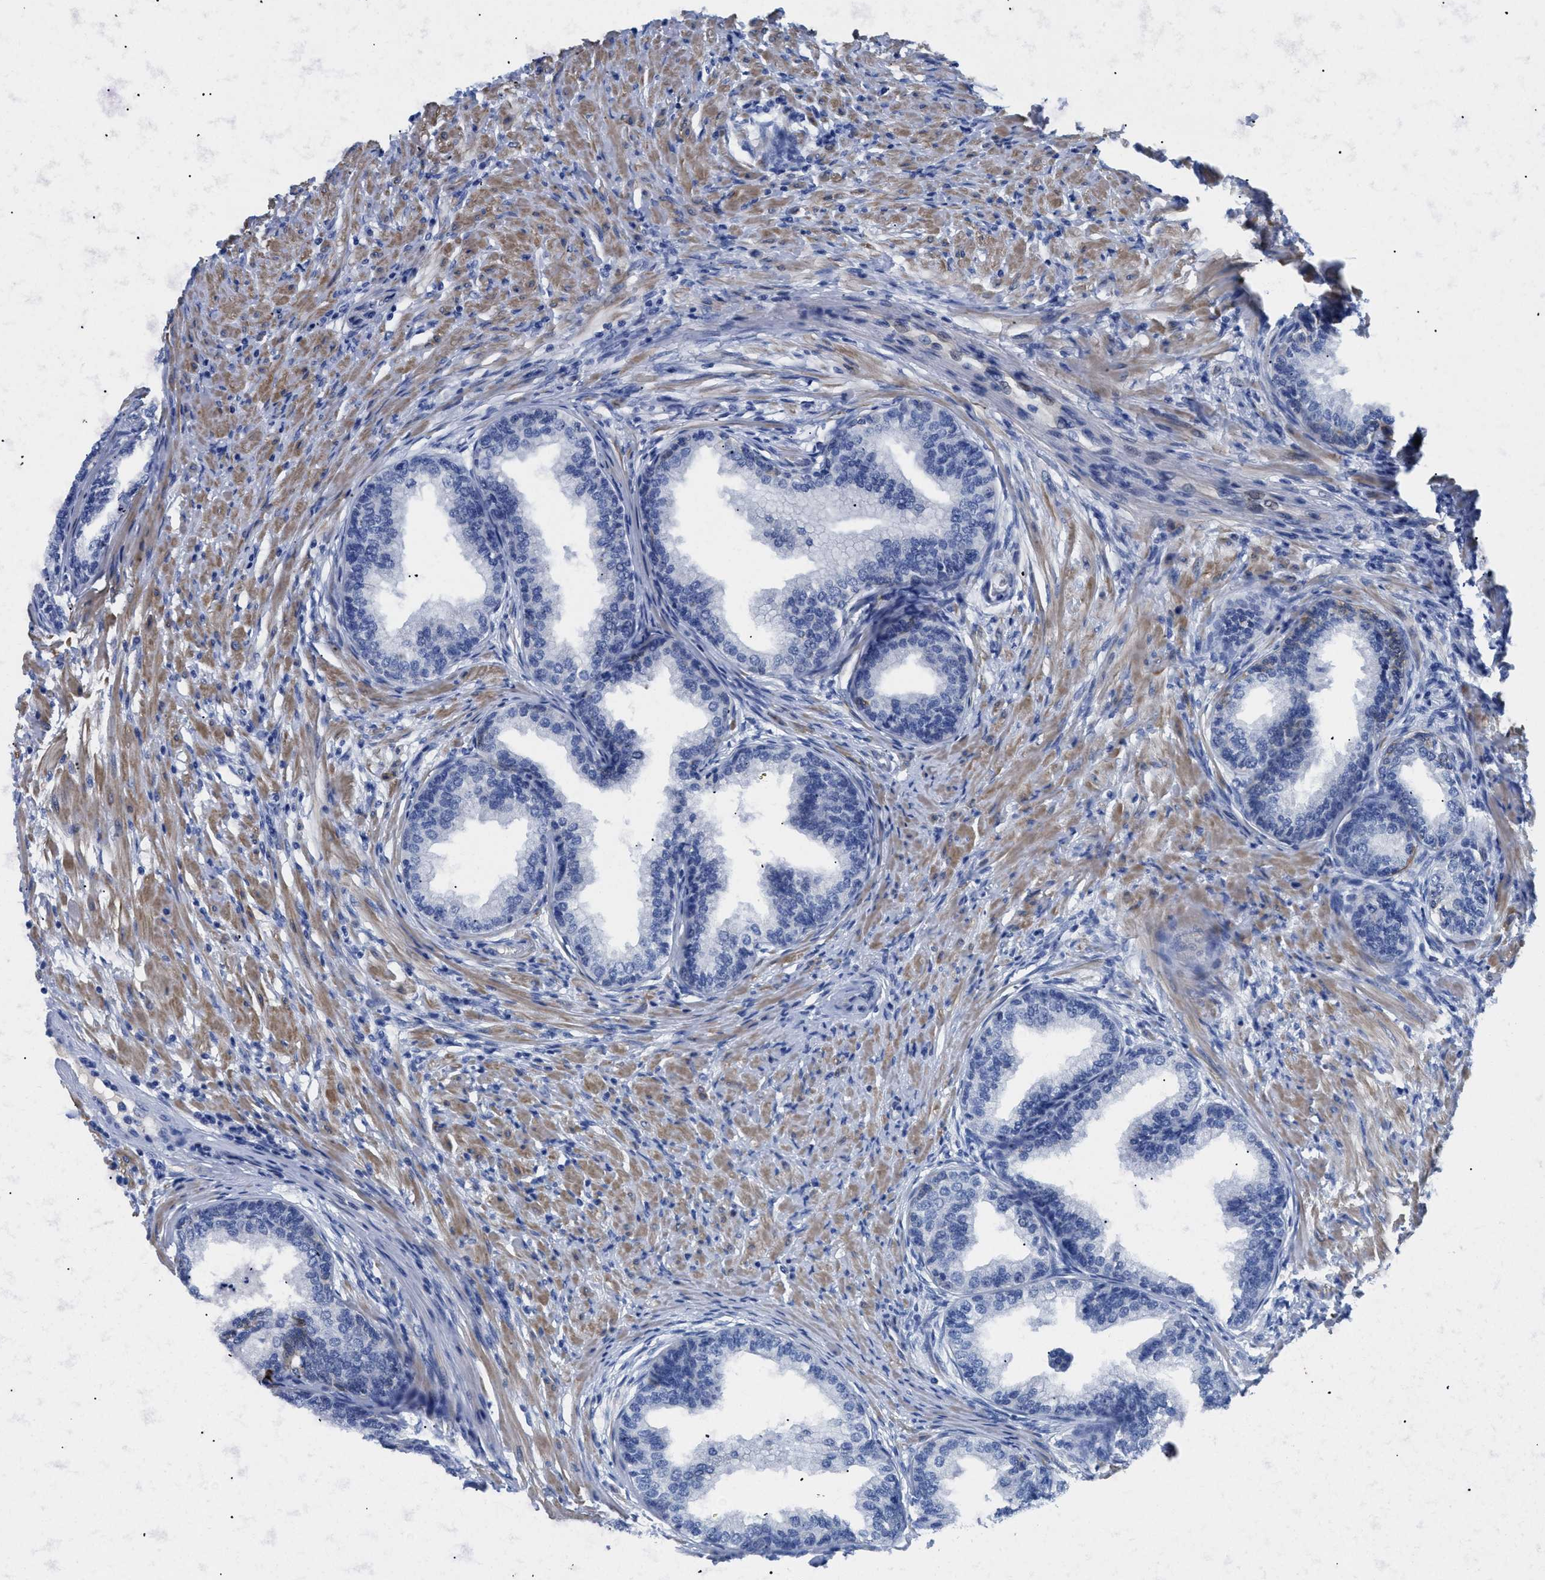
{"staining": {"intensity": "strong", "quantity": "<25%", "location": "cytoplasmic/membranous"}, "tissue": "prostate", "cell_type": "Glandular cells", "image_type": "normal", "snomed": [{"axis": "morphology", "description": "Normal tissue, NOS"}, {"axis": "topography", "description": "Prostate"}], "caption": "Immunohistochemistry (IHC) of normal prostate shows medium levels of strong cytoplasmic/membranous staining in about <25% of glandular cells.", "gene": "TMEM68", "patient": {"sex": "male", "age": 76}}